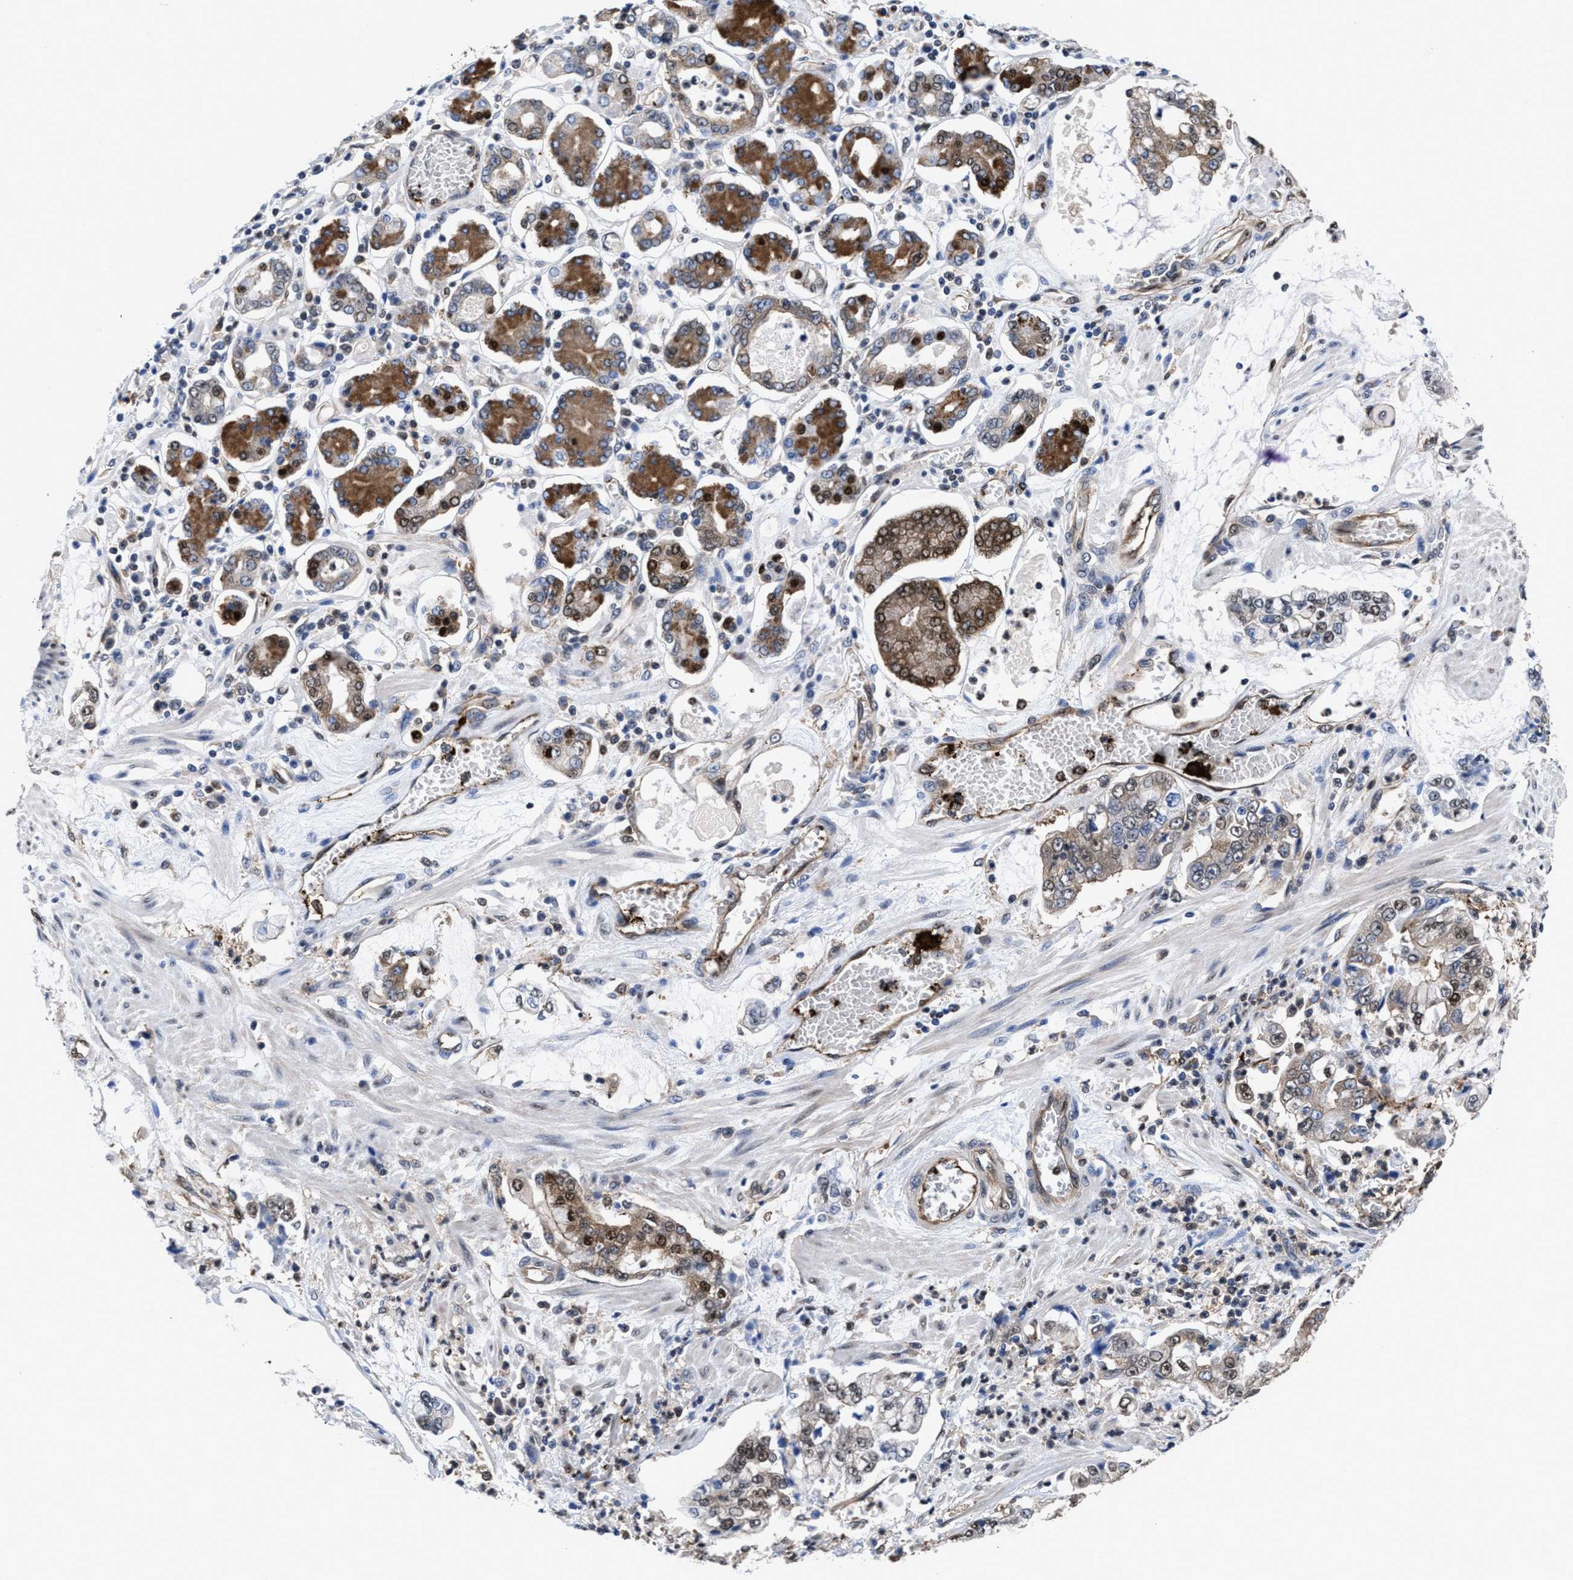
{"staining": {"intensity": "moderate", "quantity": "25%-75%", "location": "cytoplasmic/membranous,nuclear"}, "tissue": "stomach cancer", "cell_type": "Tumor cells", "image_type": "cancer", "snomed": [{"axis": "morphology", "description": "Adenocarcinoma, NOS"}, {"axis": "topography", "description": "Stomach"}], "caption": "DAB (3,3'-diaminobenzidine) immunohistochemical staining of stomach cancer (adenocarcinoma) reveals moderate cytoplasmic/membranous and nuclear protein expression in approximately 25%-75% of tumor cells.", "gene": "ACLY", "patient": {"sex": "male", "age": 76}}